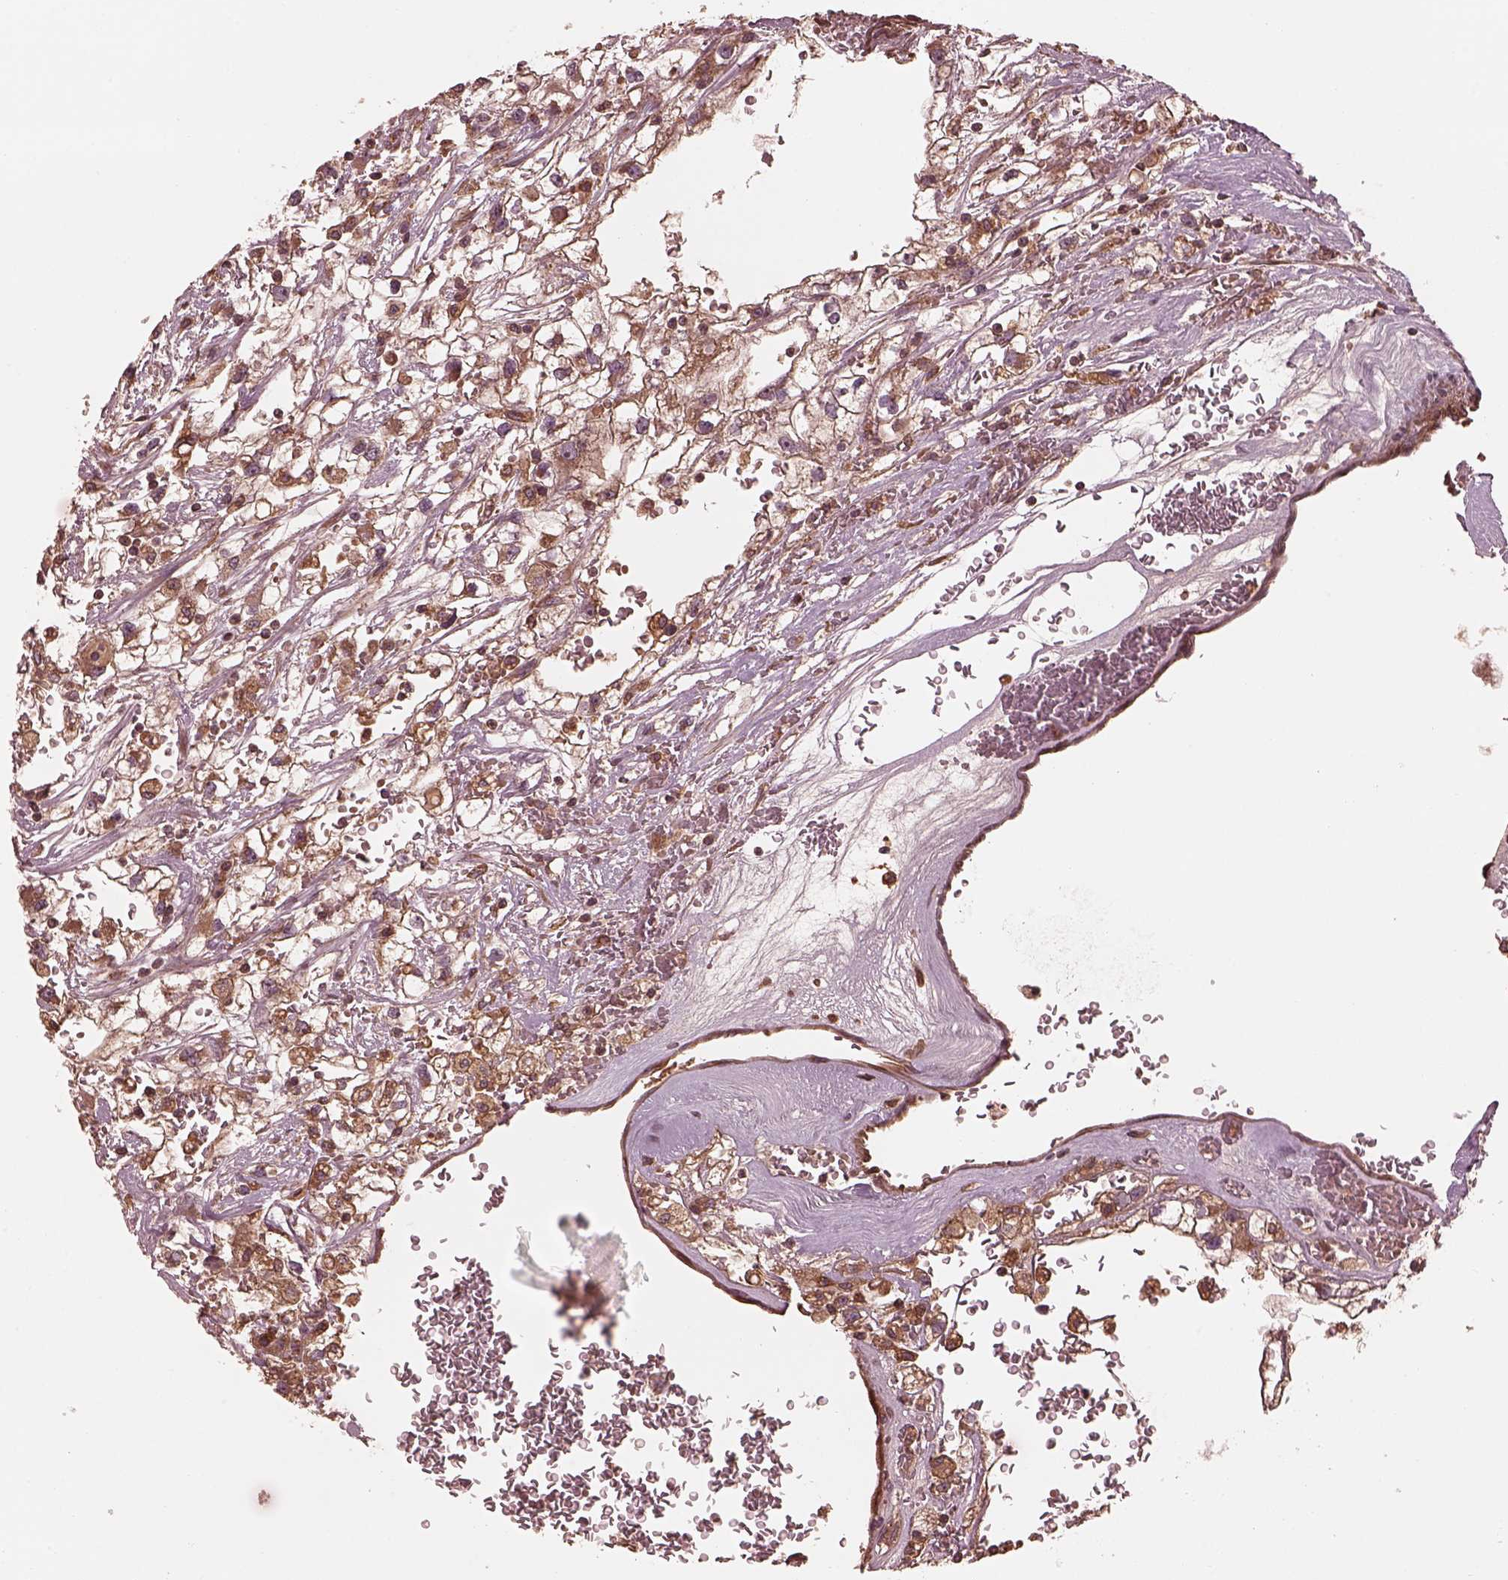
{"staining": {"intensity": "moderate", "quantity": ">75%", "location": "cytoplasmic/membranous"}, "tissue": "renal cancer", "cell_type": "Tumor cells", "image_type": "cancer", "snomed": [{"axis": "morphology", "description": "Adenocarcinoma, NOS"}, {"axis": "topography", "description": "Kidney"}], "caption": "Brown immunohistochemical staining in renal cancer exhibits moderate cytoplasmic/membranous positivity in about >75% of tumor cells.", "gene": "PIK3R2", "patient": {"sex": "male", "age": 59}}